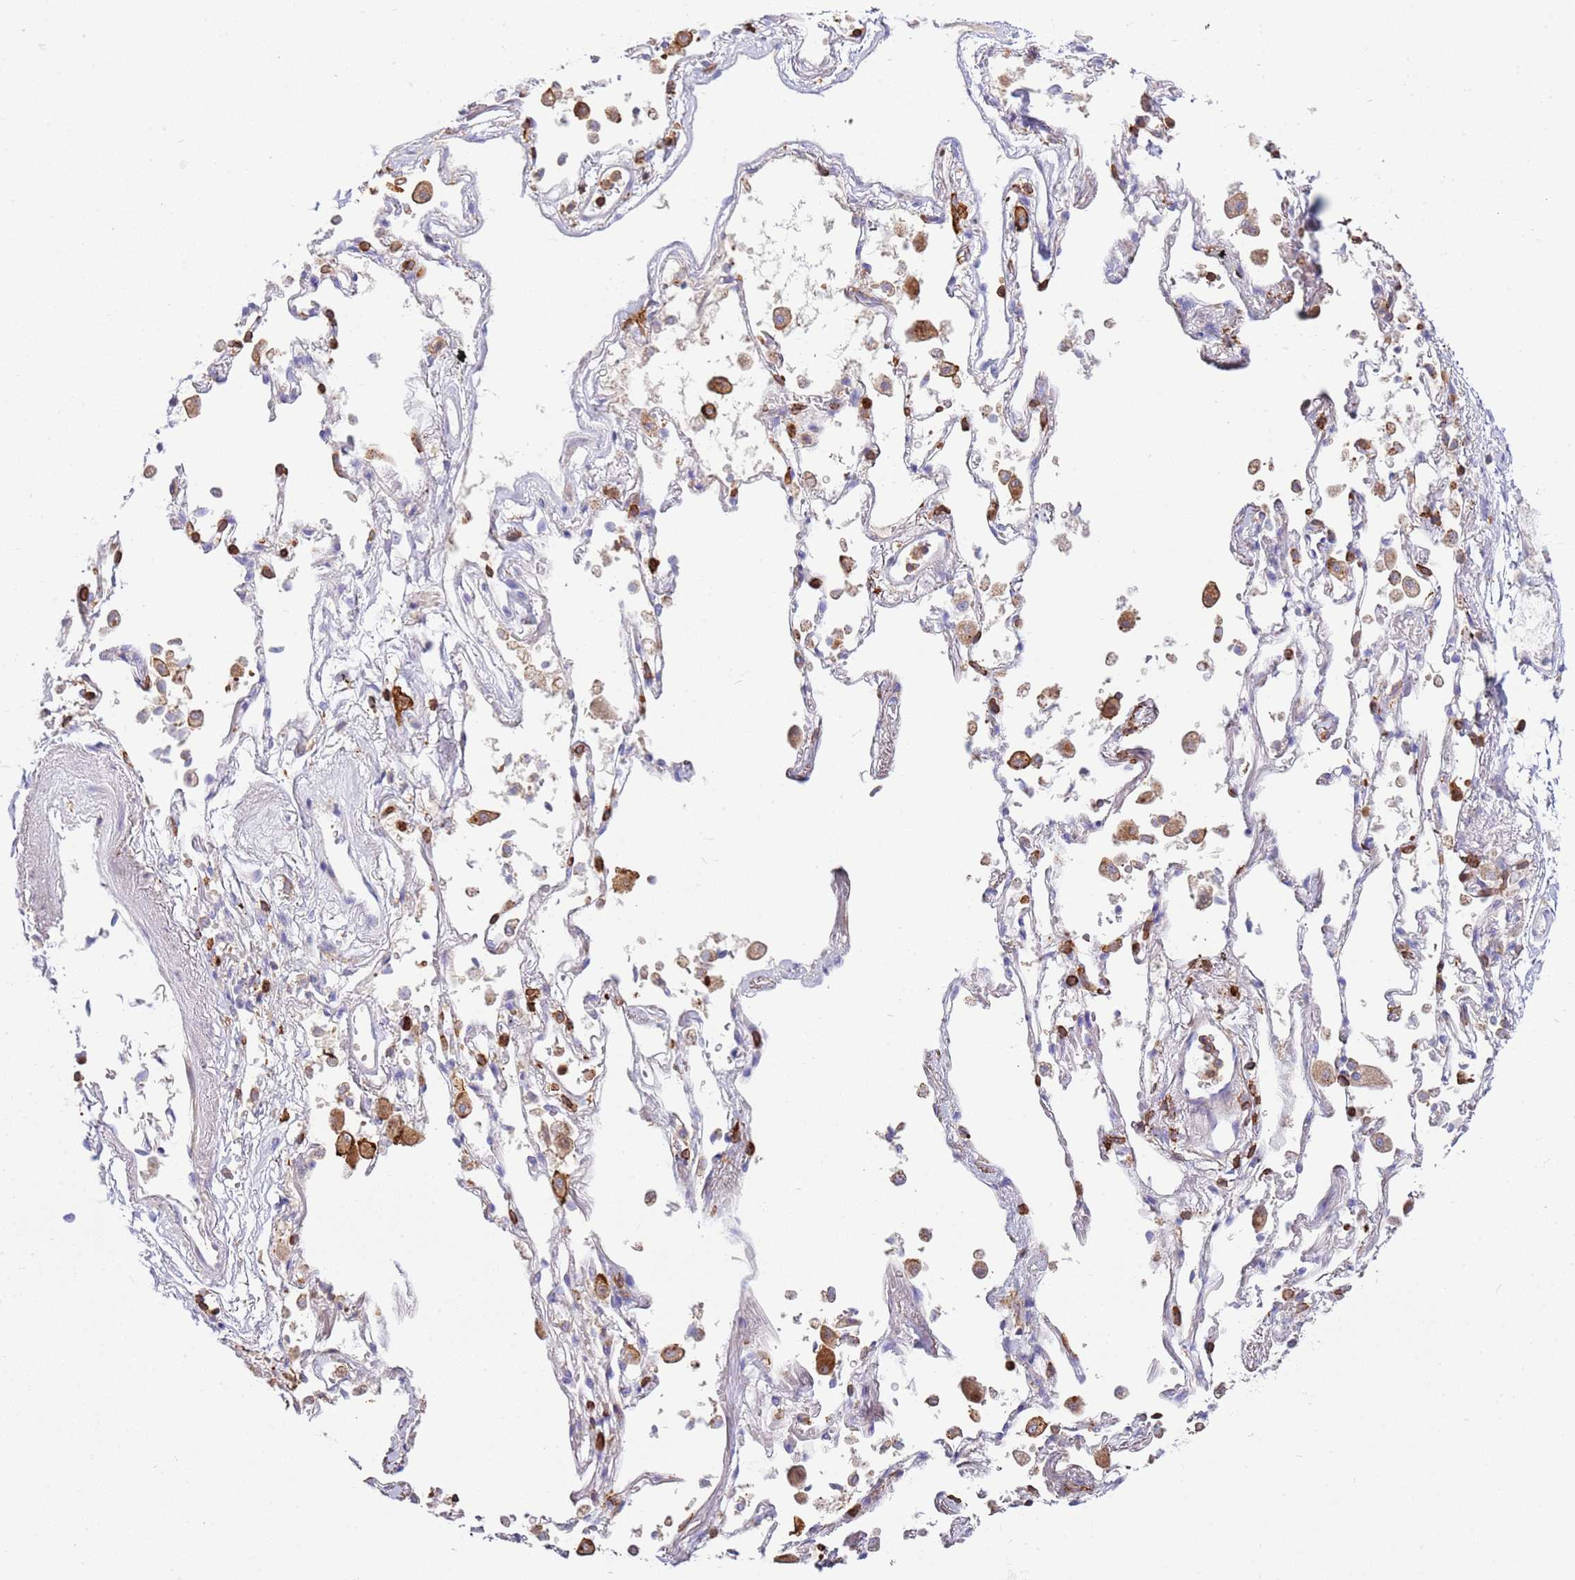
{"staining": {"intensity": "negative", "quantity": "none", "location": "none"}, "tissue": "adipose tissue", "cell_type": "Adipocytes", "image_type": "normal", "snomed": [{"axis": "morphology", "description": "Normal tissue, NOS"}, {"axis": "topography", "description": "Cartilage tissue"}], "caption": "Human adipose tissue stained for a protein using IHC reveals no expression in adipocytes.", "gene": "TTPAL", "patient": {"sex": "male", "age": 73}}